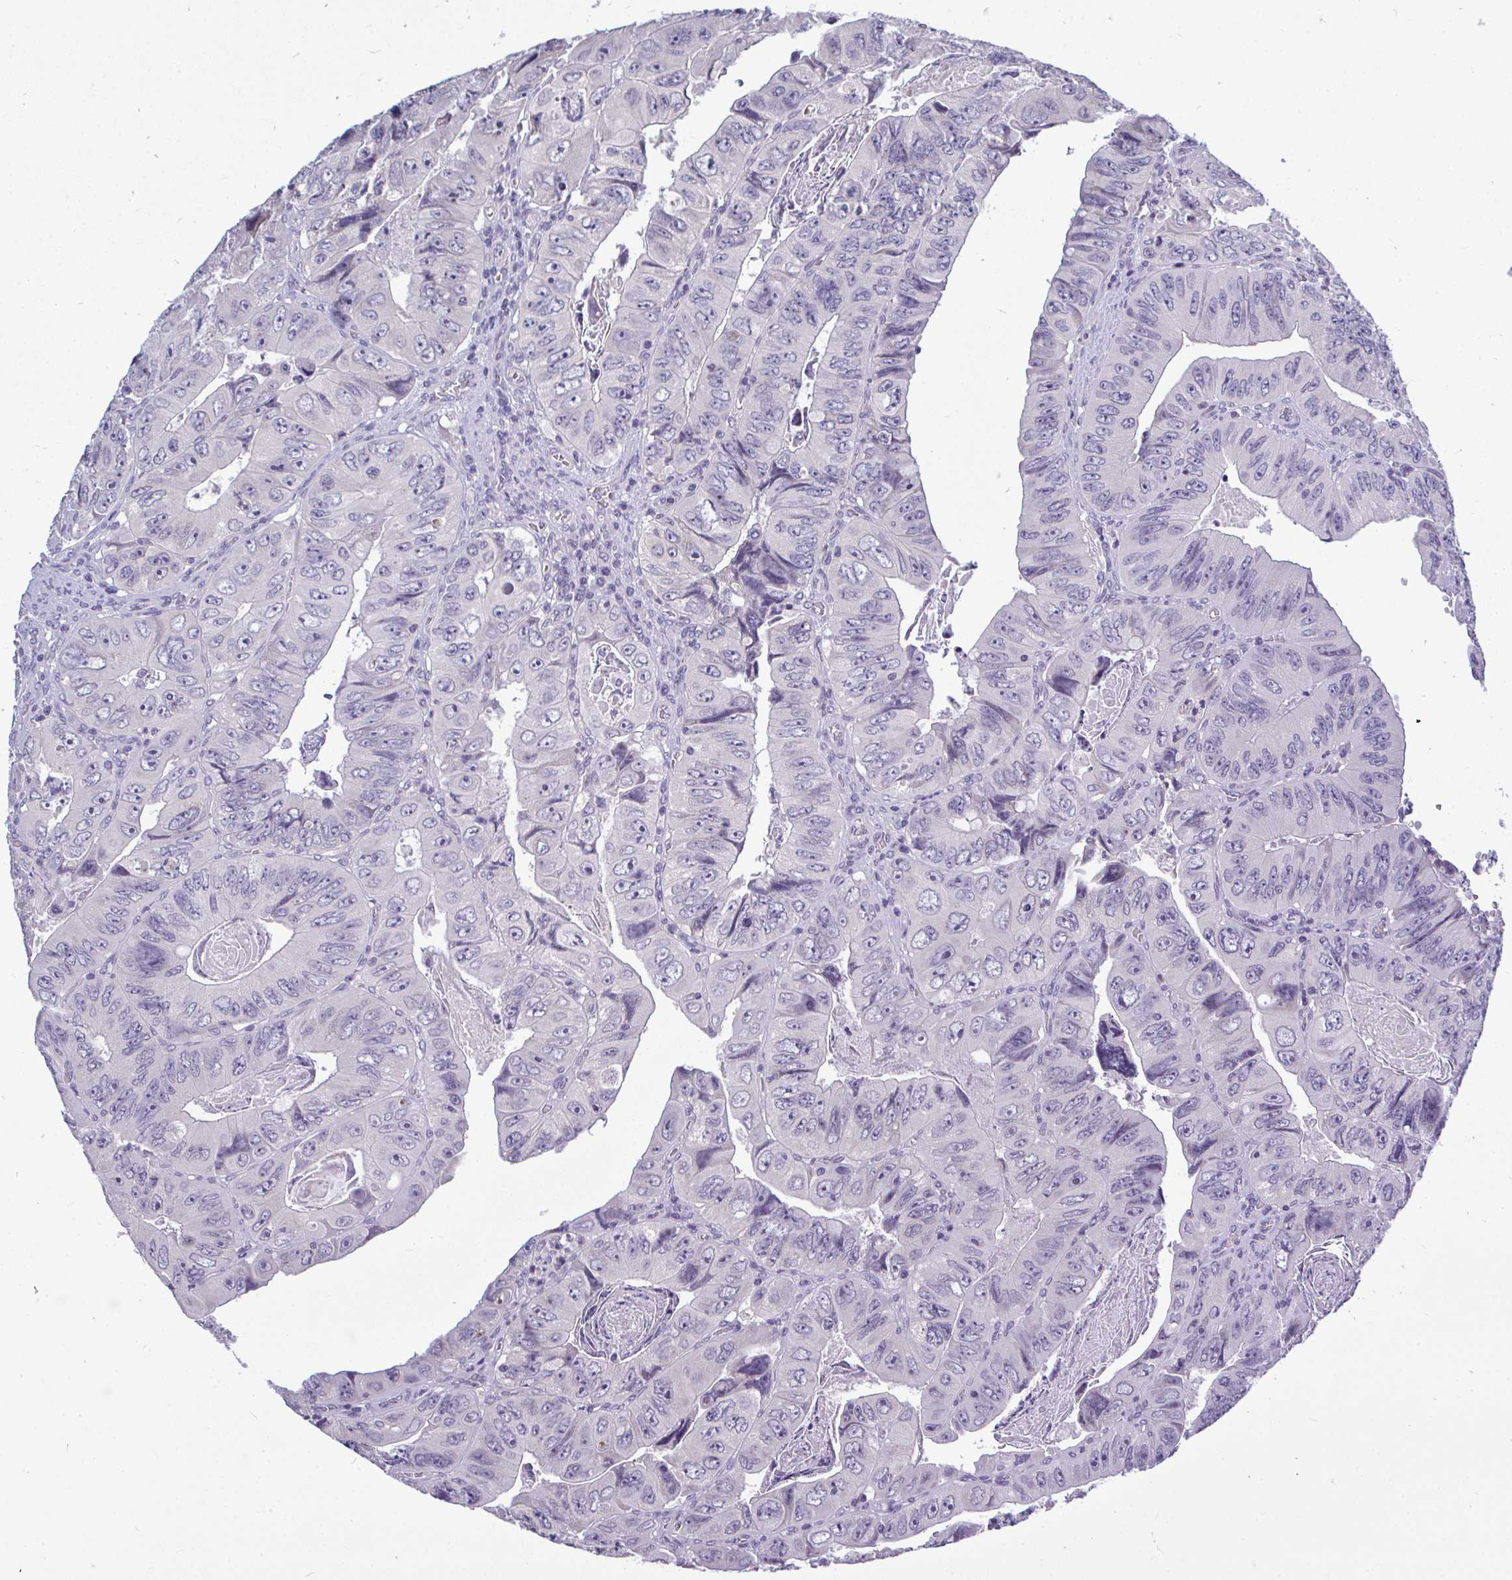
{"staining": {"intensity": "negative", "quantity": "none", "location": "none"}, "tissue": "colorectal cancer", "cell_type": "Tumor cells", "image_type": "cancer", "snomed": [{"axis": "morphology", "description": "Adenocarcinoma, NOS"}, {"axis": "topography", "description": "Colon"}], "caption": "The IHC micrograph has no significant expression in tumor cells of colorectal adenocarcinoma tissue.", "gene": "PIGK", "patient": {"sex": "female", "age": 84}}